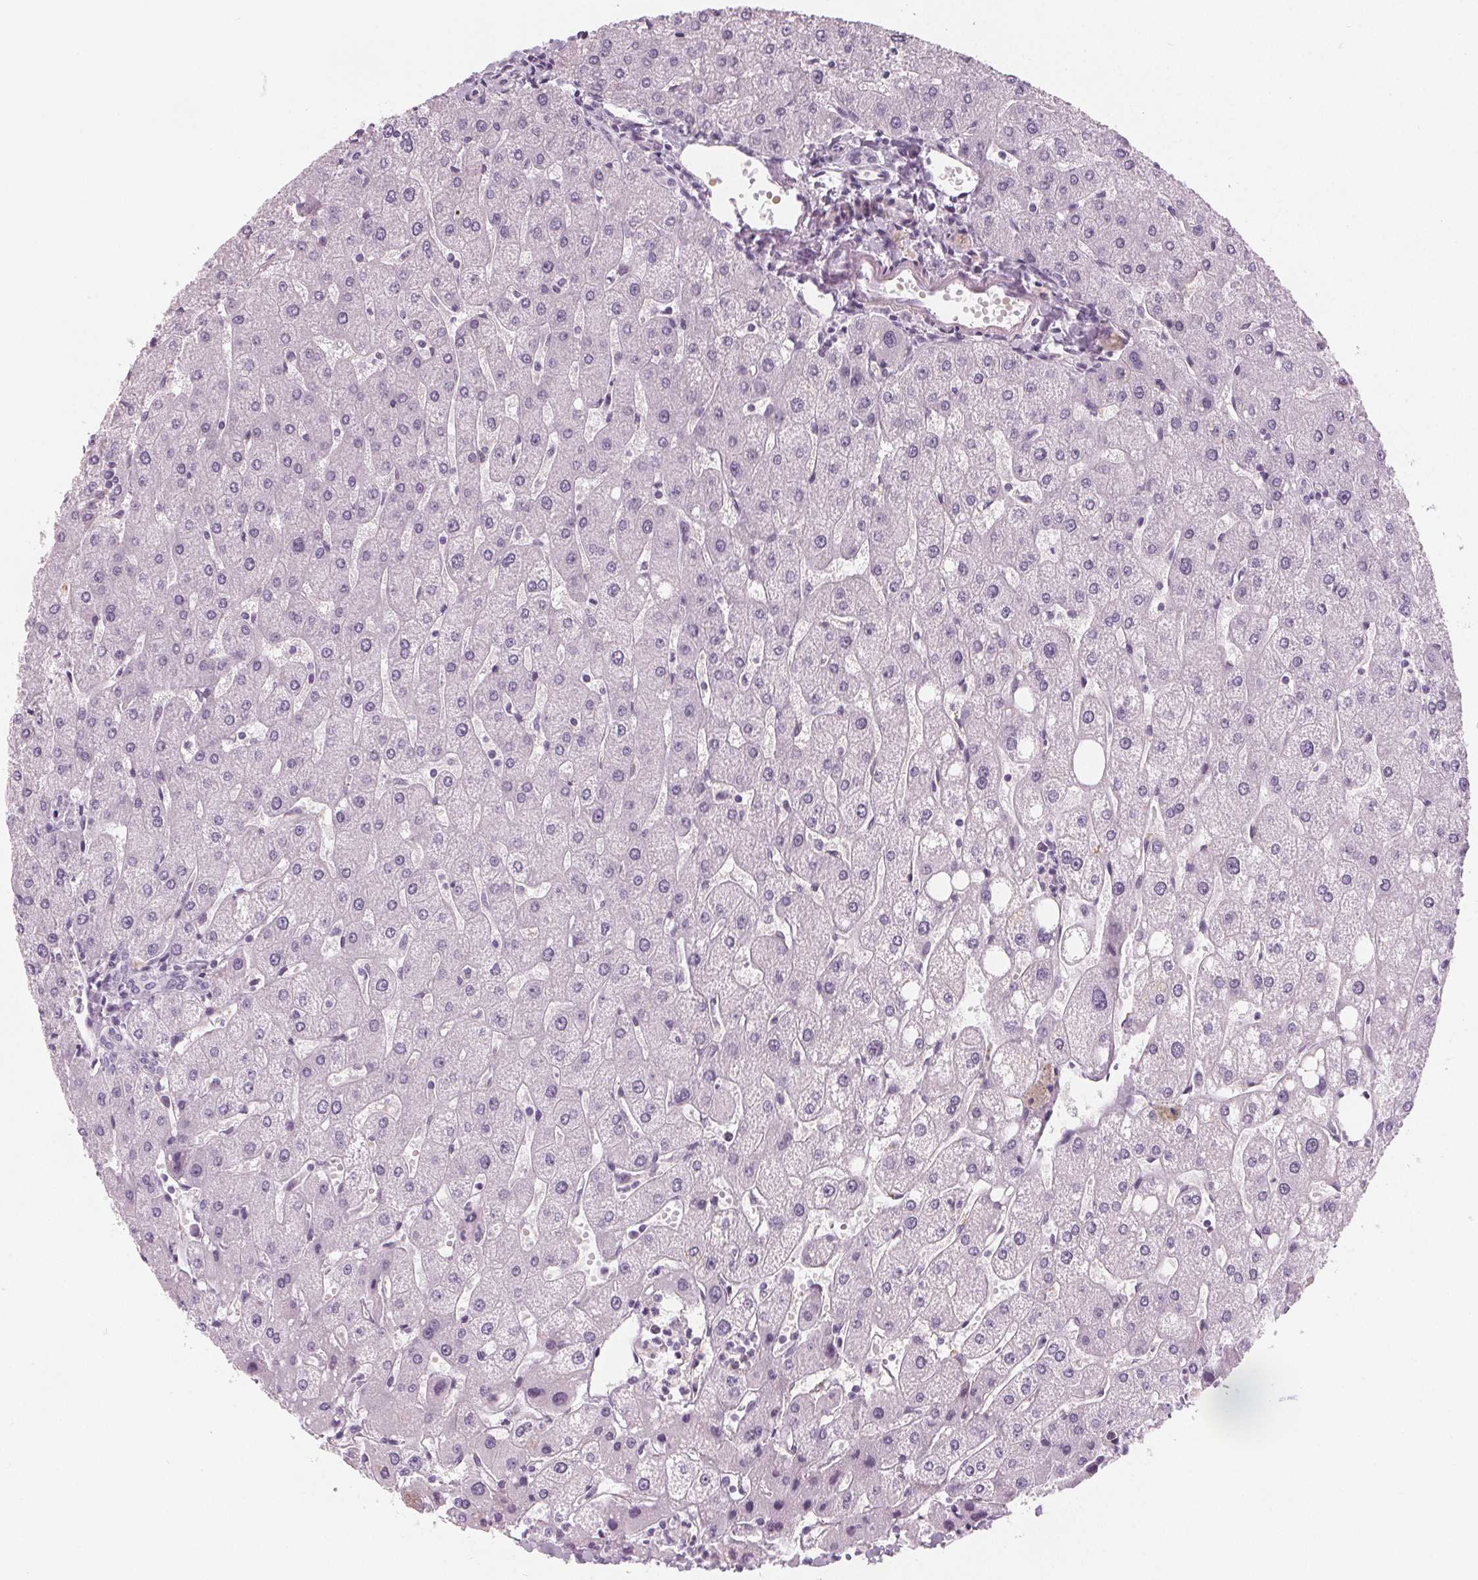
{"staining": {"intensity": "negative", "quantity": "none", "location": "none"}, "tissue": "liver", "cell_type": "Cholangiocytes", "image_type": "normal", "snomed": [{"axis": "morphology", "description": "Normal tissue, NOS"}, {"axis": "topography", "description": "Liver"}], "caption": "DAB immunohistochemical staining of benign human liver displays no significant staining in cholangiocytes.", "gene": "SLC5A12", "patient": {"sex": "male", "age": 67}}